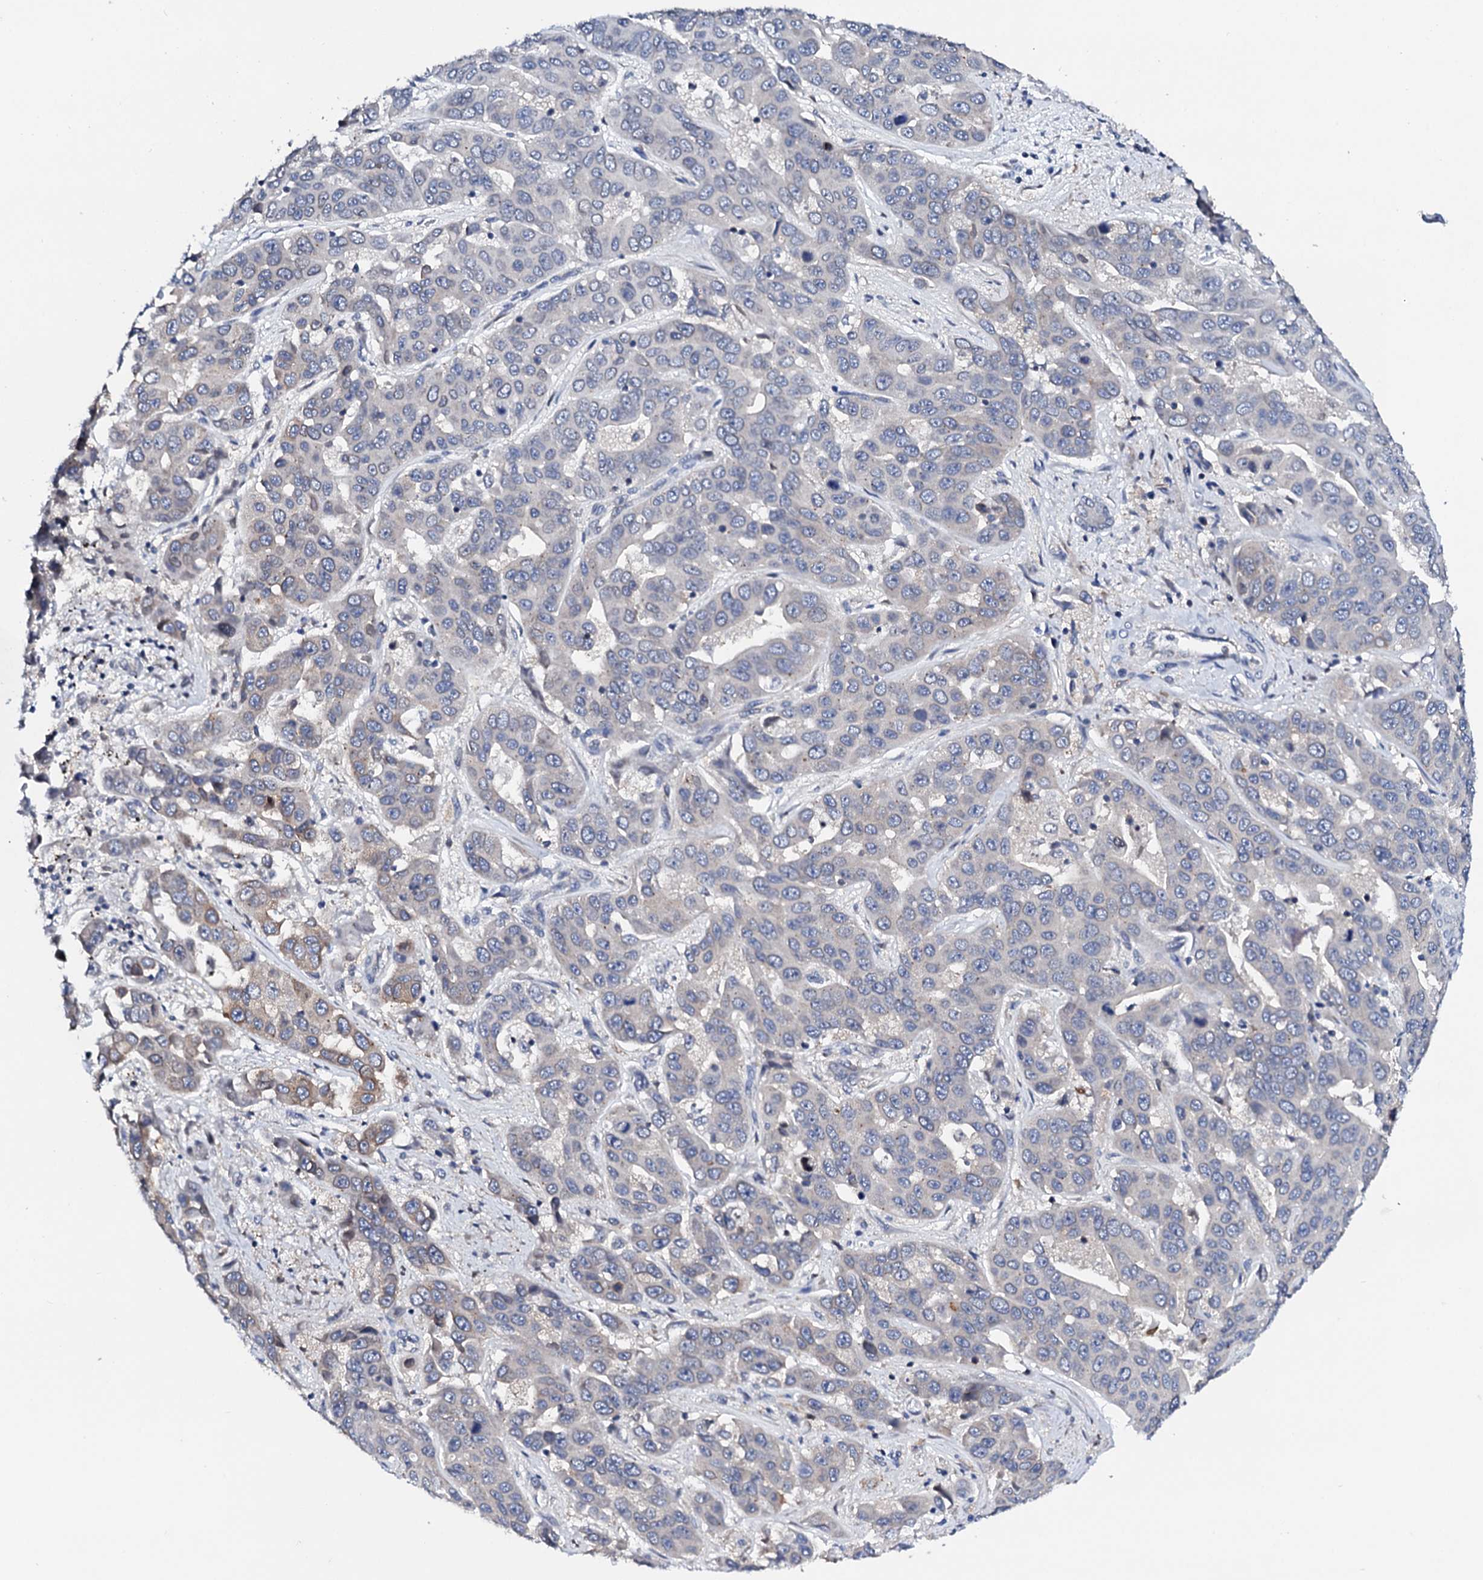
{"staining": {"intensity": "weak", "quantity": "<25%", "location": "cytoplasmic/membranous"}, "tissue": "liver cancer", "cell_type": "Tumor cells", "image_type": "cancer", "snomed": [{"axis": "morphology", "description": "Cholangiocarcinoma"}, {"axis": "topography", "description": "Liver"}], "caption": "High power microscopy photomicrograph of an immunohistochemistry image of liver cancer (cholangiocarcinoma), revealing no significant positivity in tumor cells.", "gene": "NUP58", "patient": {"sex": "female", "age": 52}}